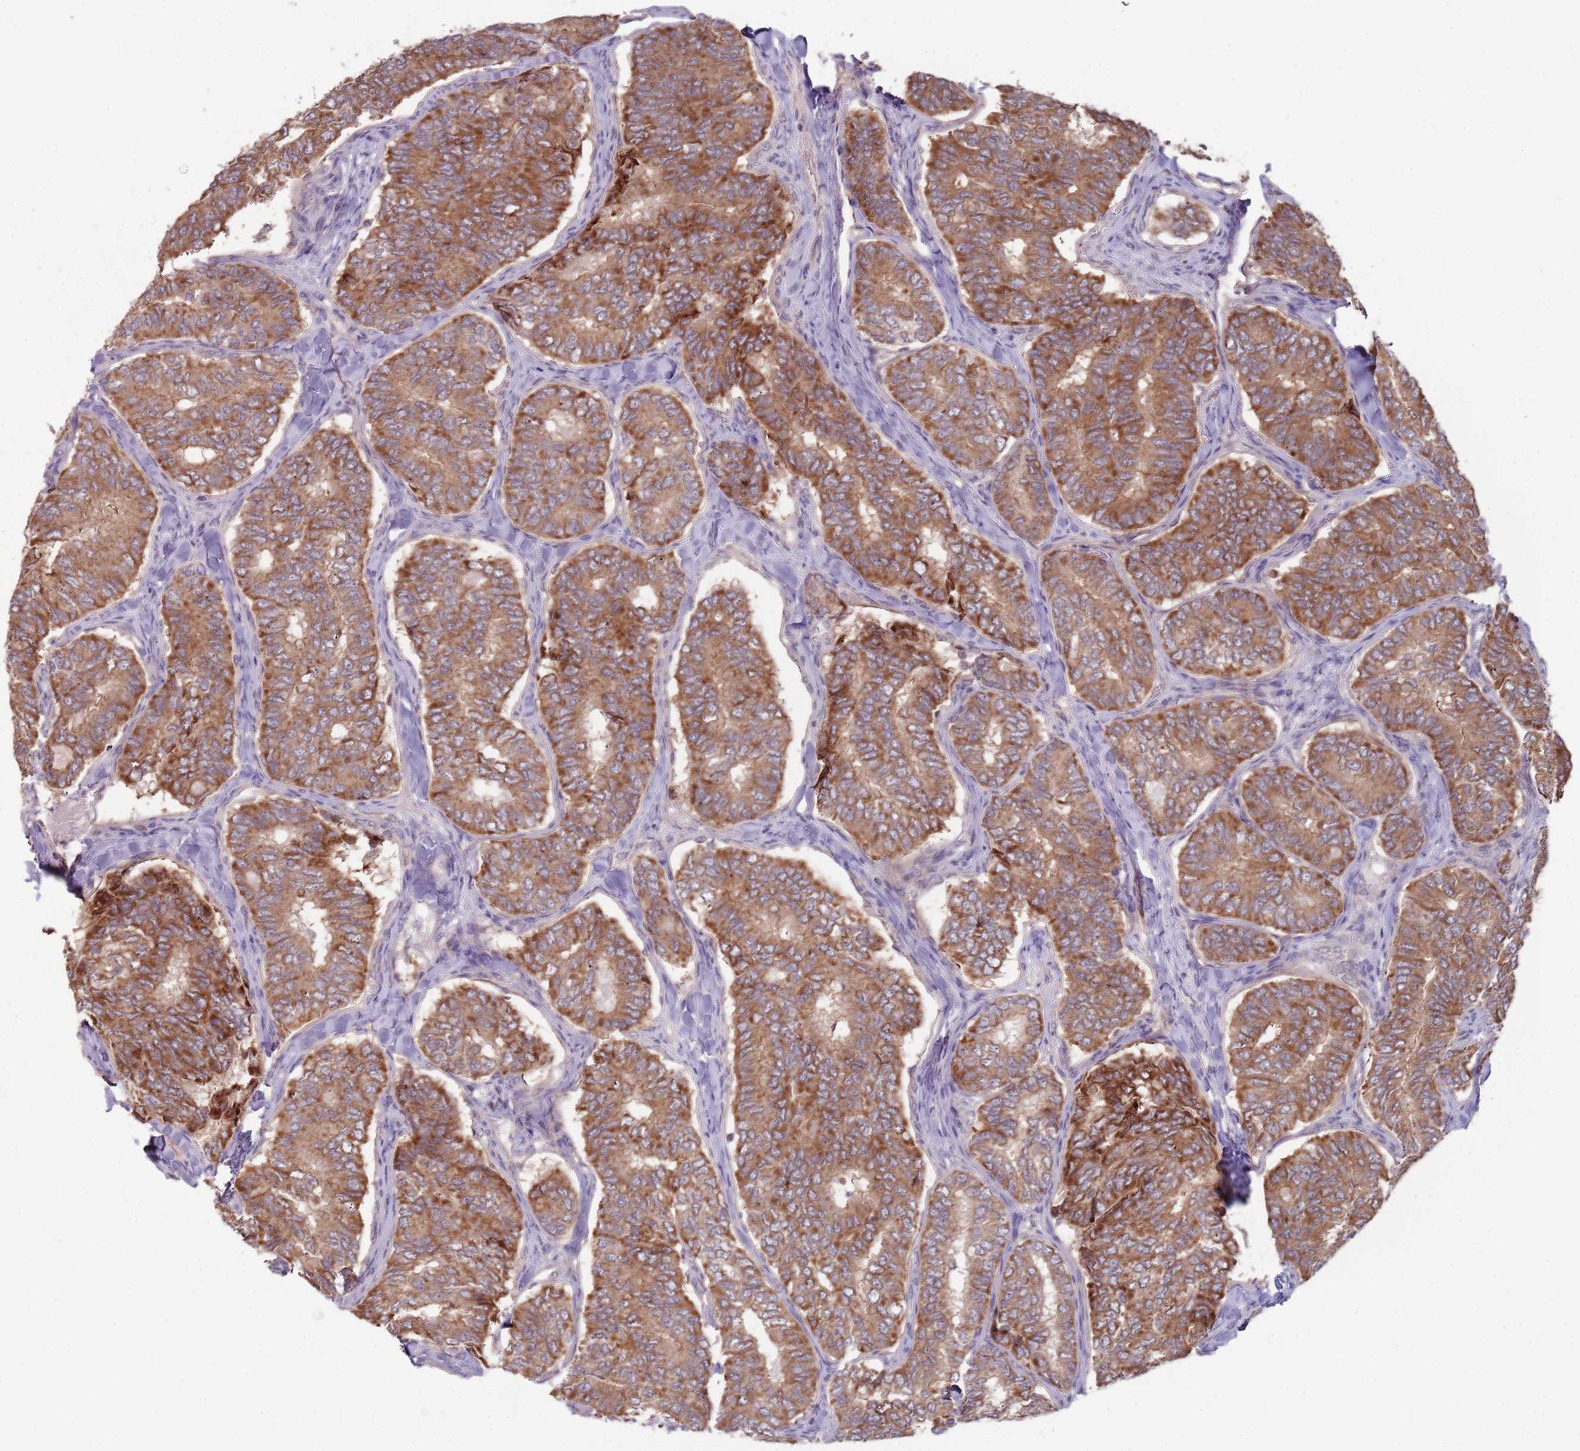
{"staining": {"intensity": "moderate", "quantity": ">75%", "location": "cytoplasmic/membranous"}, "tissue": "thyroid cancer", "cell_type": "Tumor cells", "image_type": "cancer", "snomed": [{"axis": "morphology", "description": "Papillary adenocarcinoma, NOS"}, {"axis": "topography", "description": "Thyroid gland"}], "caption": "Protein expression analysis of thyroid papillary adenocarcinoma displays moderate cytoplasmic/membranous expression in about >75% of tumor cells. The staining was performed using DAB, with brown indicating positive protein expression. Nuclei are stained blue with hematoxylin.", "gene": "RNF181", "patient": {"sex": "female", "age": 35}}